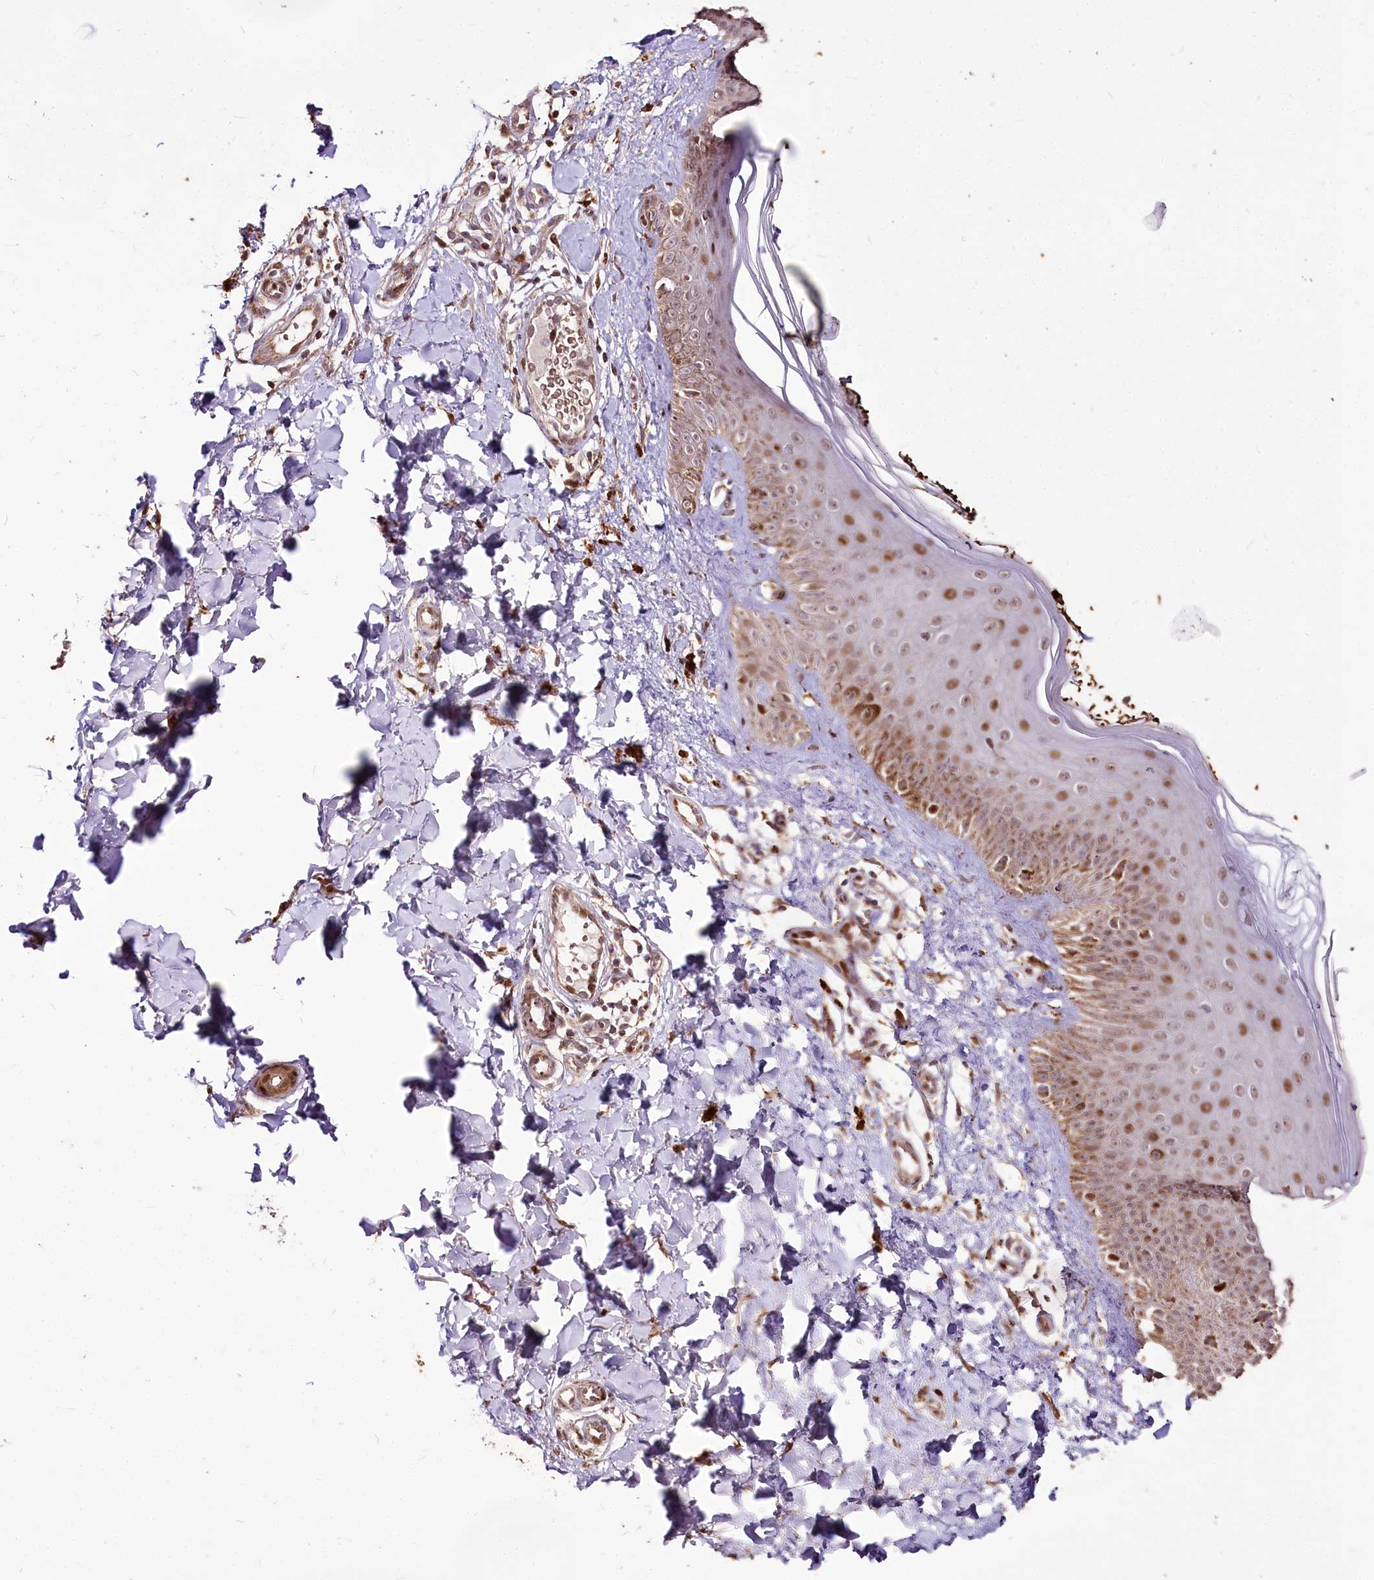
{"staining": {"intensity": "moderate", "quantity": ">75%", "location": "cytoplasmic/membranous,nuclear"}, "tissue": "skin", "cell_type": "Fibroblasts", "image_type": "normal", "snomed": [{"axis": "morphology", "description": "Normal tissue, NOS"}, {"axis": "topography", "description": "Skin"}], "caption": "A medium amount of moderate cytoplasmic/membranous,nuclear expression is seen in about >75% of fibroblasts in normal skin. Nuclei are stained in blue.", "gene": "CARD19", "patient": {"sex": "male", "age": 52}}